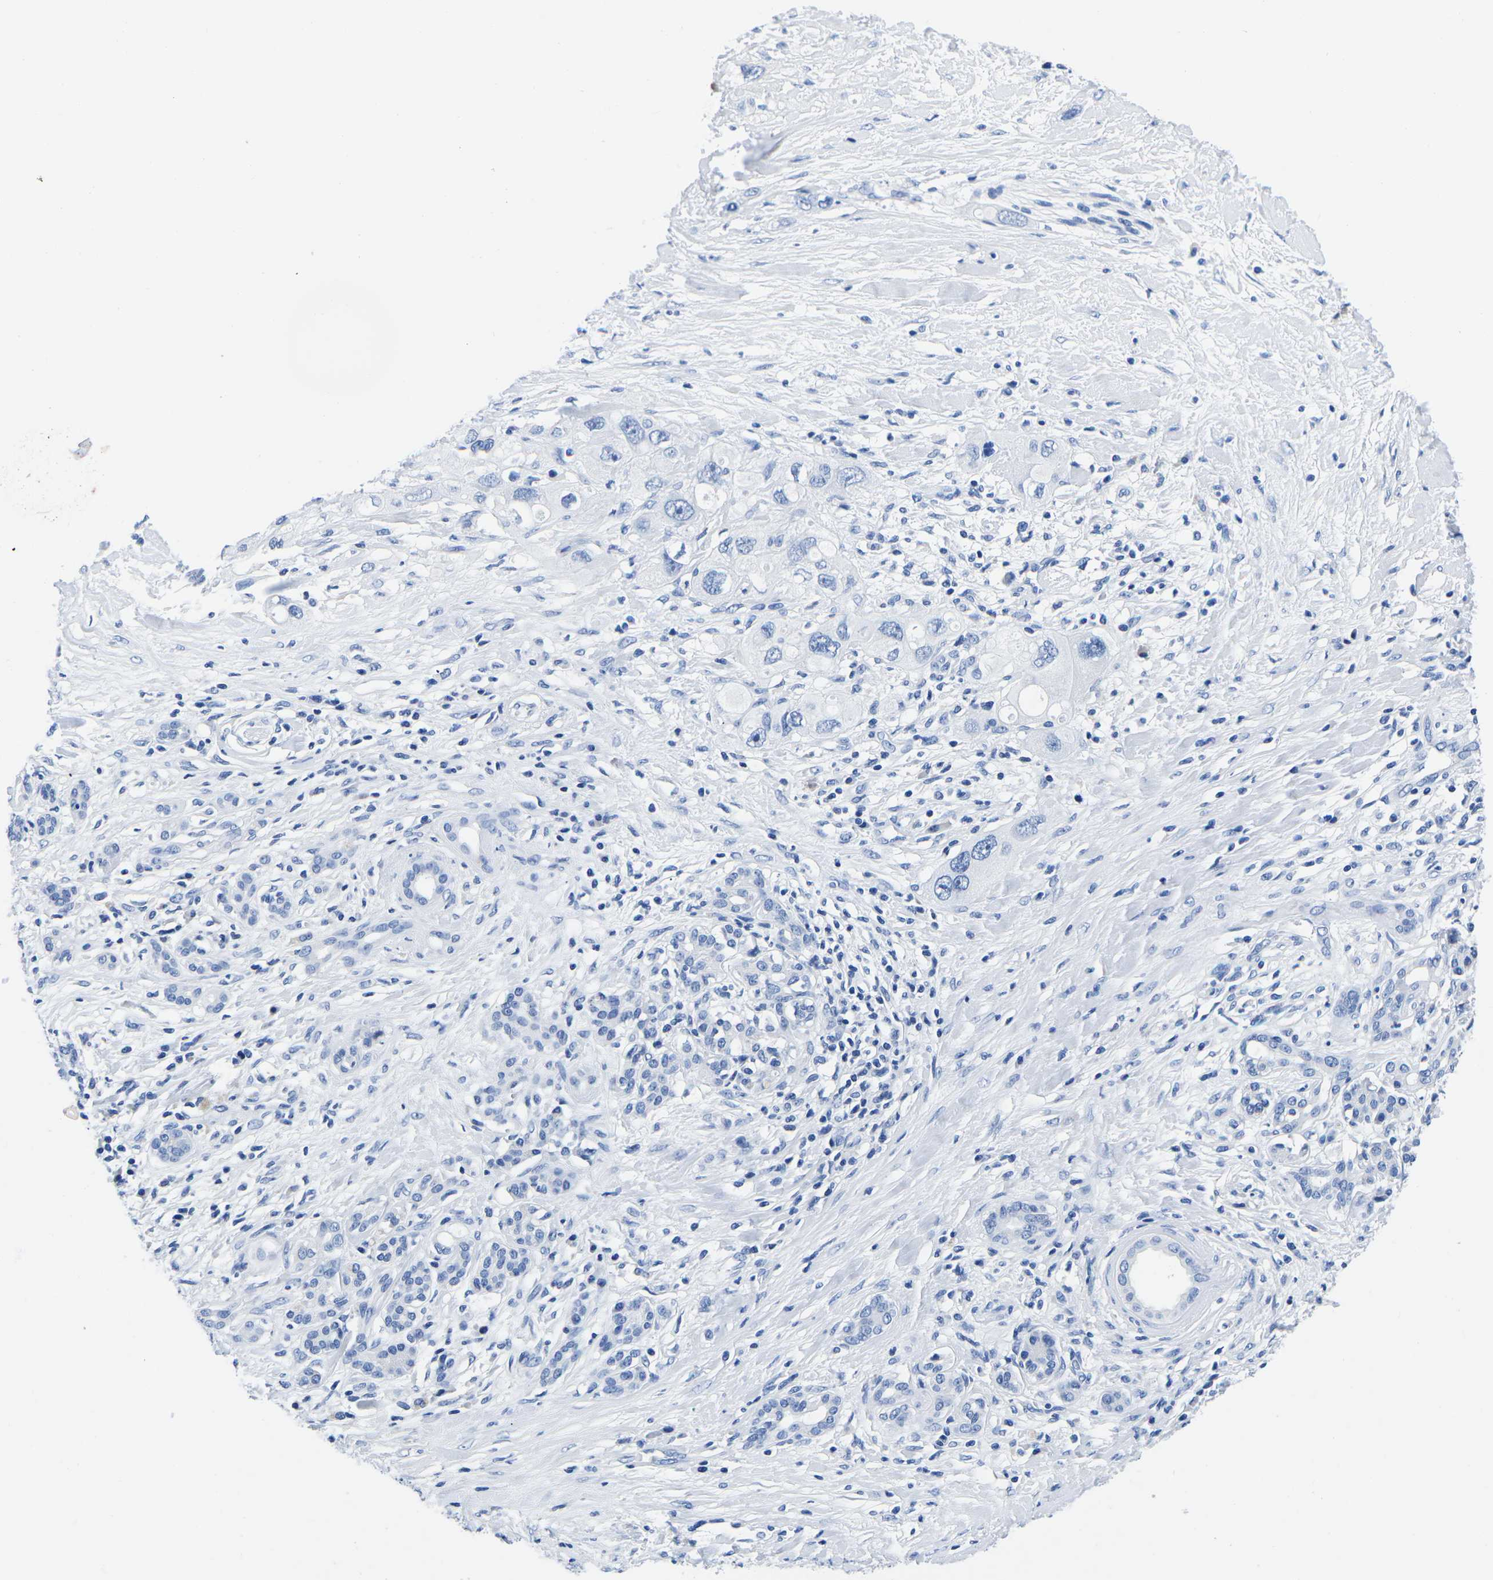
{"staining": {"intensity": "negative", "quantity": "none", "location": "none"}, "tissue": "pancreatic cancer", "cell_type": "Tumor cells", "image_type": "cancer", "snomed": [{"axis": "morphology", "description": "Adenocarcinoma, NOS"}, {"axis": "topography", "description": "Pancreas"}], "caption": "This is a histopathology image of immunohistochemistry staining of pancreatic cancer (adenocarcinoma), which shows no staining in tumor cells.", "gene": "CYP1A2", "patient": {"sex": "female", "age": 56}}